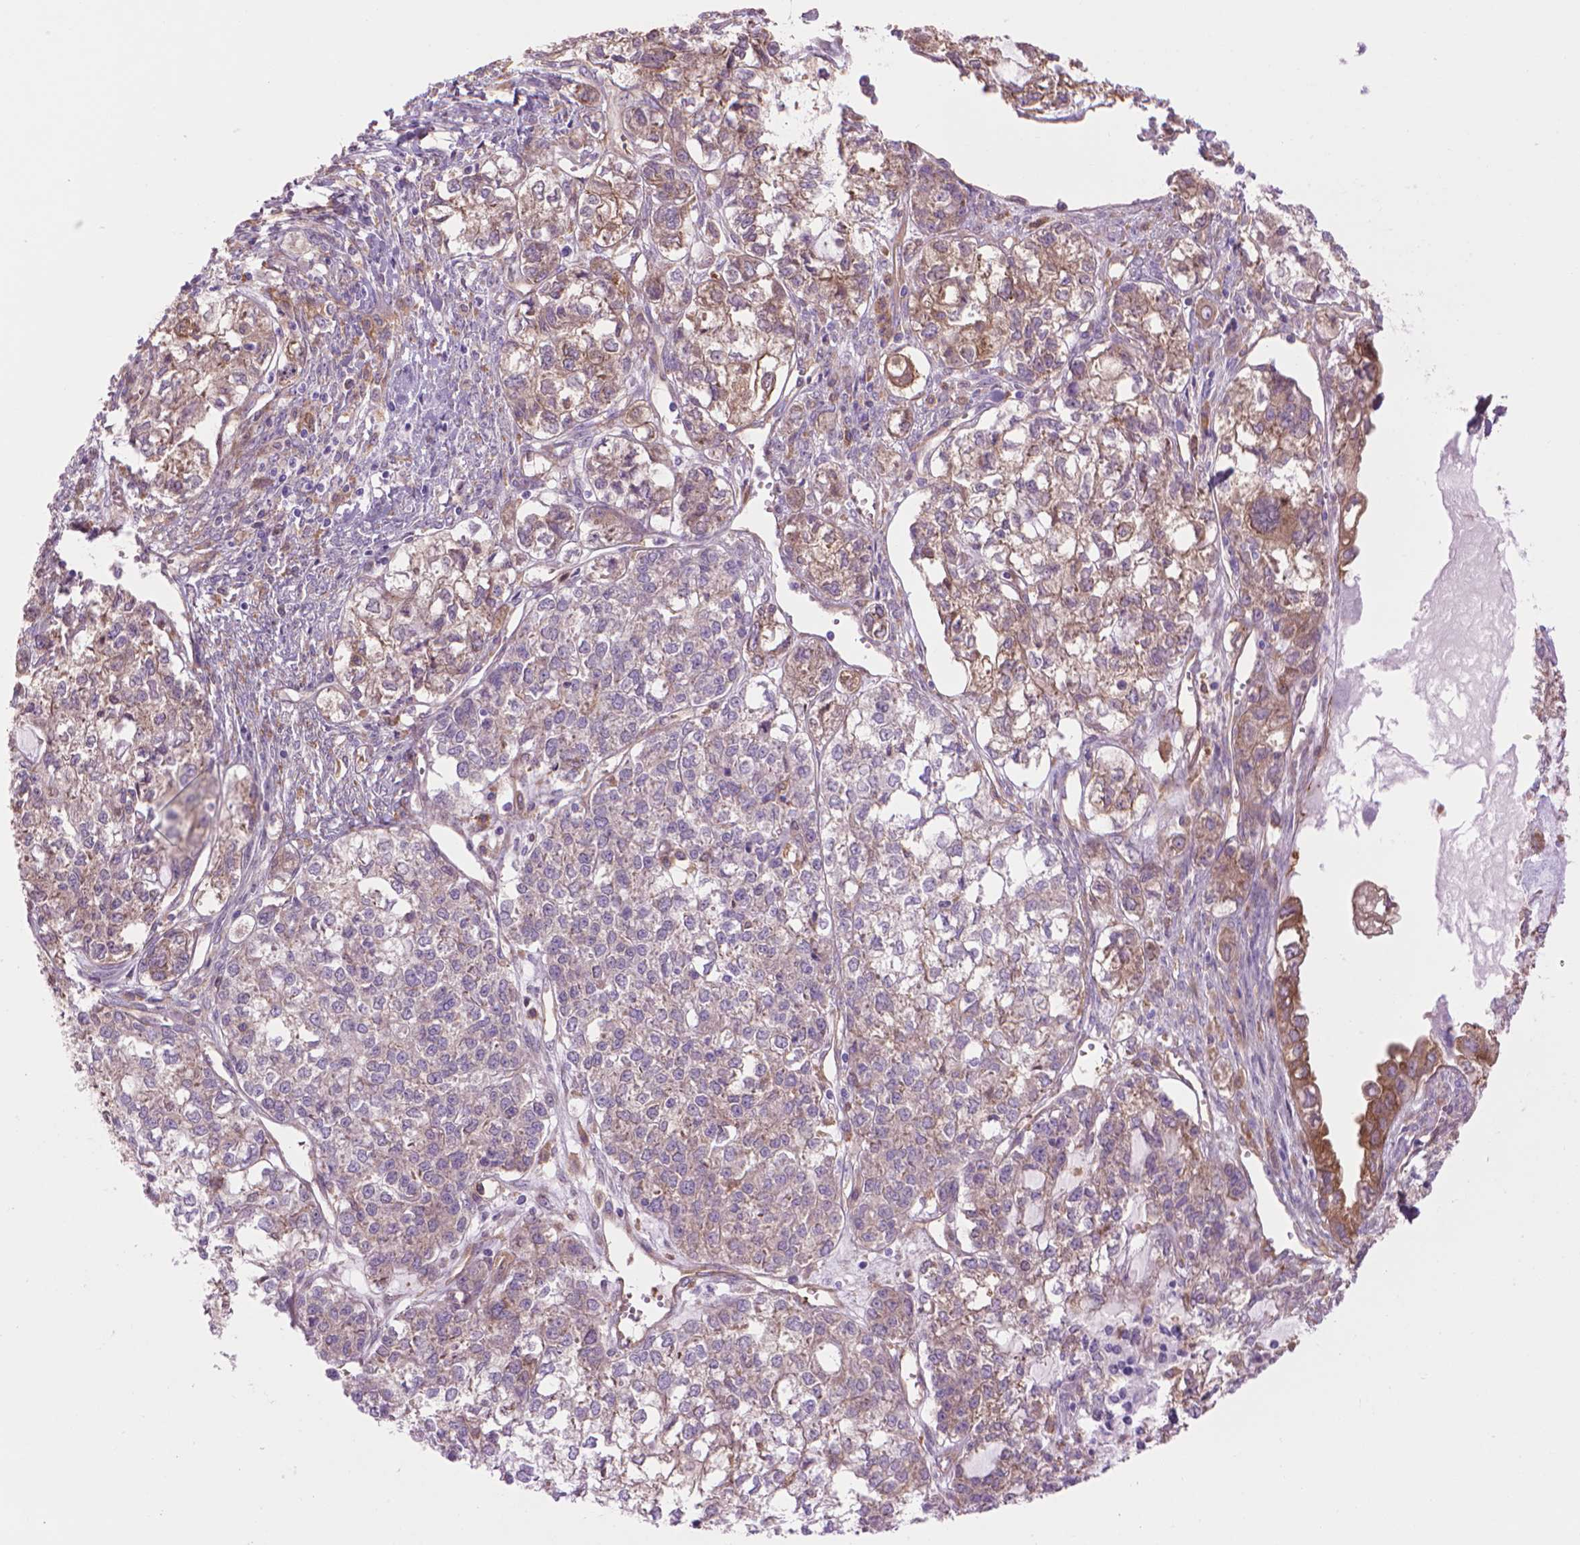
{"staining": {"intensity": "moderate", "quantity": "25%-75%", "location": "cytoplasmic/membranous"}, "tissue": "ovarian cancer", "cell_type": "Tumor cells", "image_type": "cancer", "snomed": [{"axis": "morphology", "description": "Carcinoma, endometroid"}, {"axis": "topography", "description": "Ovary"}], "caption": "Immunohistochemical staining of ovarian cancer exhibits medium levels of moderate cytoplasmic/membranous protein expression in approximately 25%-75% of tumor cells. Ihc stains the protein of interest in brown and the nuclei are stained blue.", "gene": "CORO1B", "patient": {"sex": "female", "age": 64}}